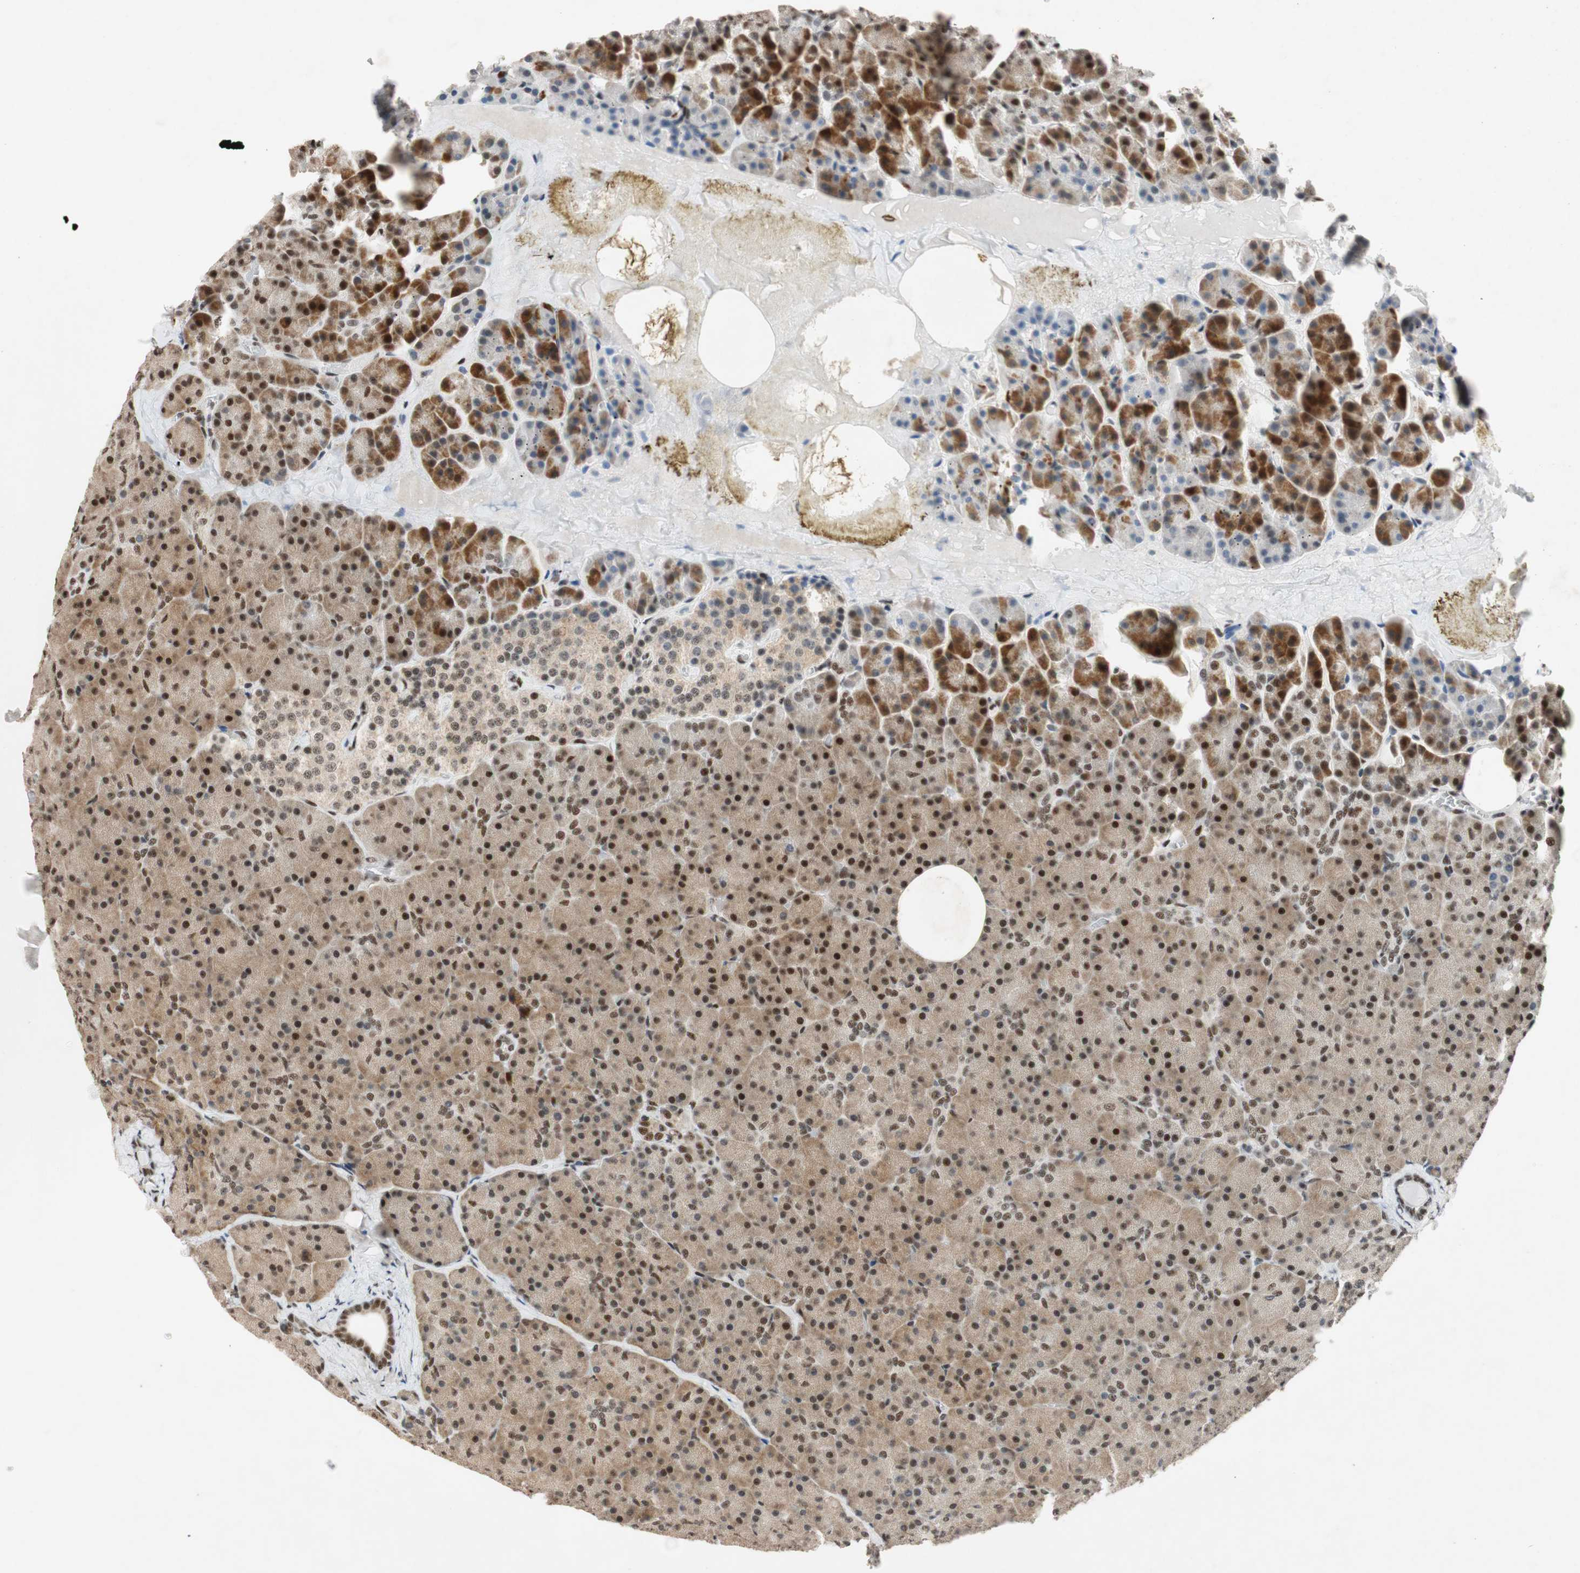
{"staining": {"intensity": "strong", "quantity": ">75%", "location": "nuclear"}, "tissue": "pancreas", "cell_type": "Exocrine glandular cells", "image_type": "normal", "snomed": [{"axis": "morphology", "description": "Normal tissue, NOS"}, {"axis": "topography", "description": "Pancreas"}], "caption": "Strong nuclear protein expression is identified in approximately >75% of exocrine glandular cells in pancreas.", "gene": "NCBP3", "patient": {"sex": "female", "age": 35}}